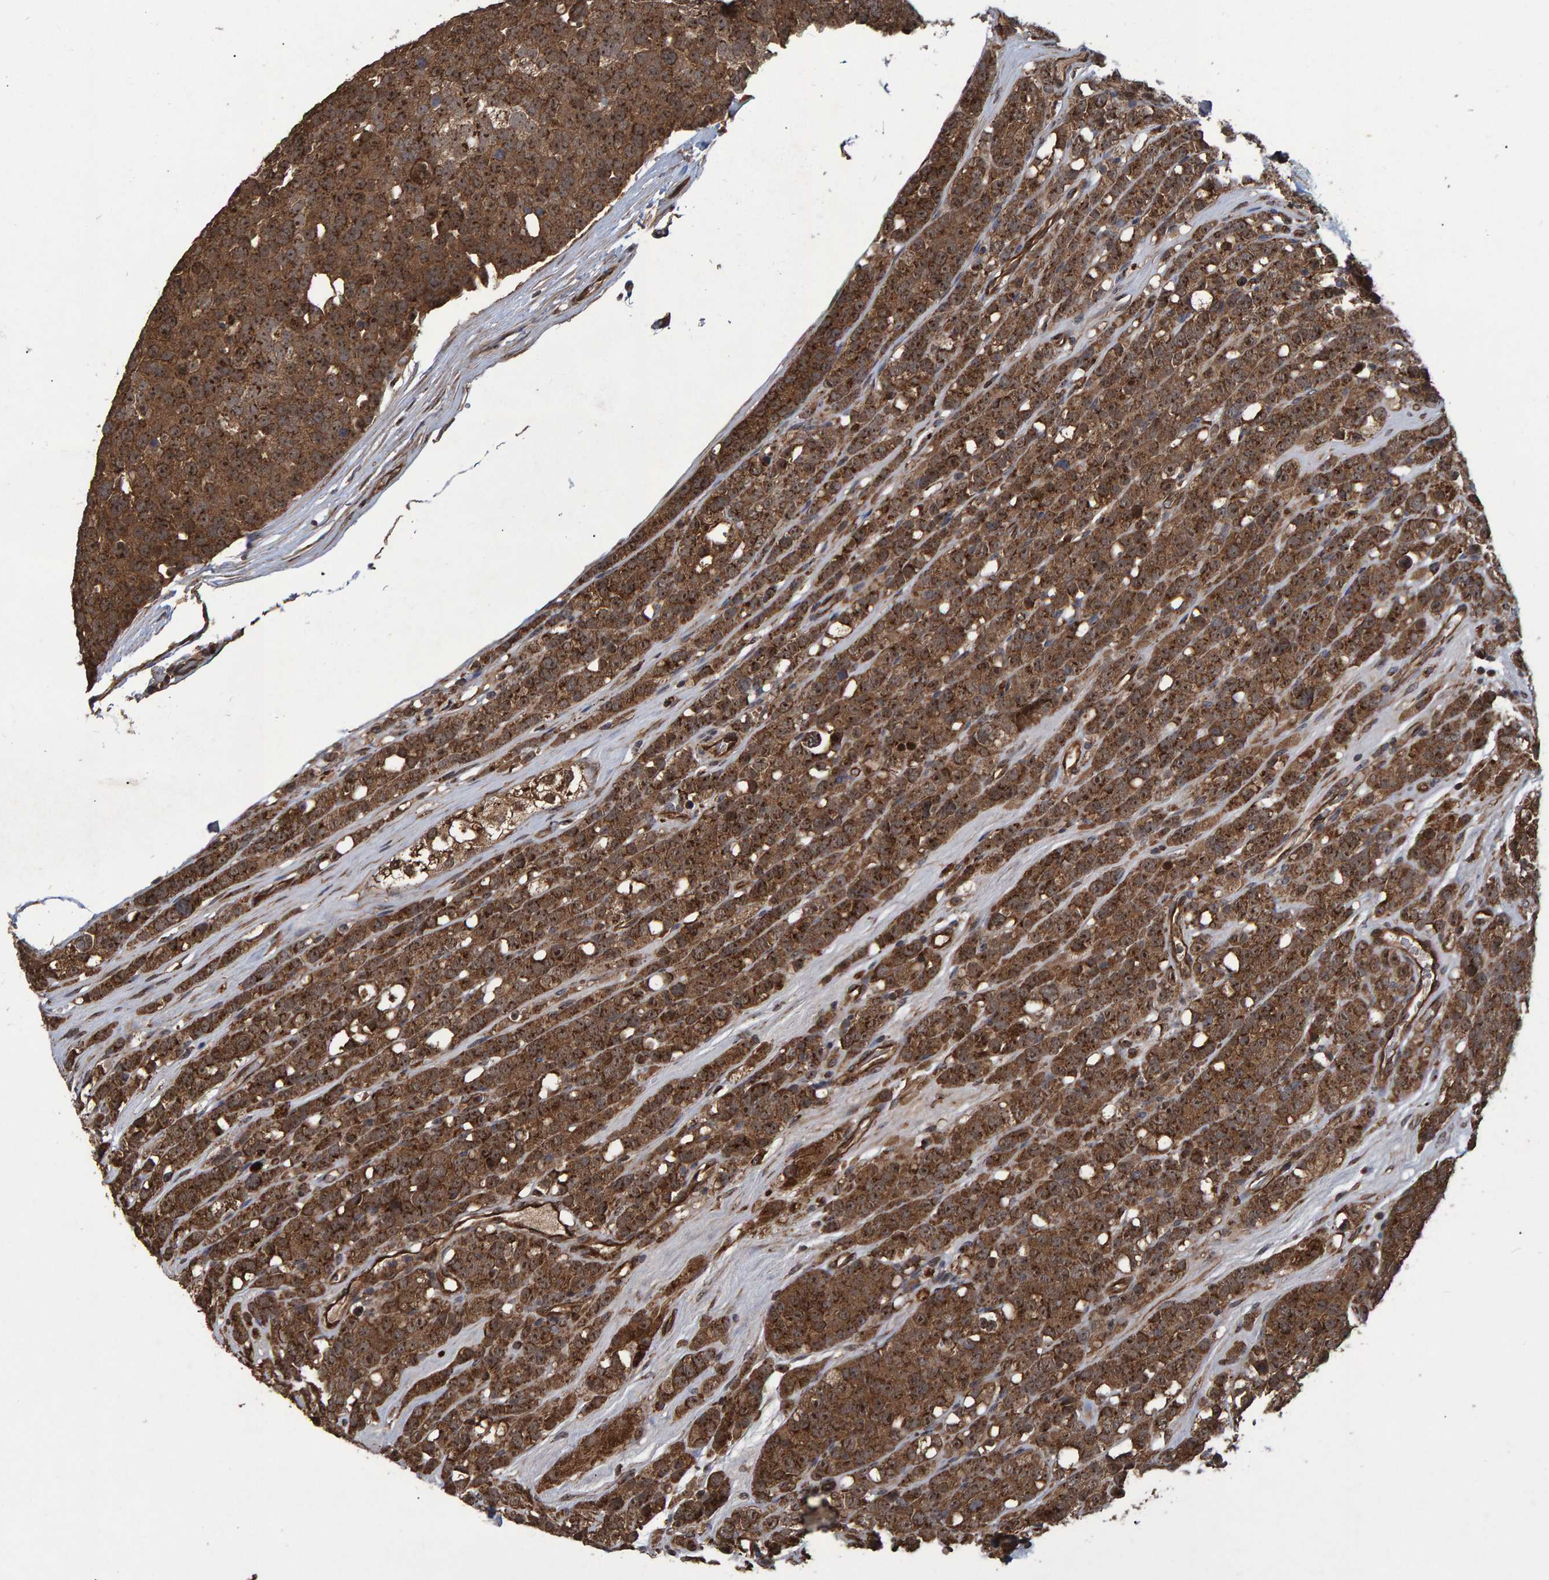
{"staining": {"intensity": "moderate", "quantity": ">75%", "location": "cytoplasmic/membranous,nuclear"}, "tissue": "testis cancer", "cell_type": "Tumor cells", "image_type": "cancer", "snomed": [{"axis": "morphology", "description": "Seminoma, NOS"}, {"axis": "topography", "description": "Testis"}], "caption": "Protein expression analysis of seminoma (testis) displays moderate cytoplasmic/membranous and nuclear expression in approximately >75% of tumor cells.", "gene": "TRIM68", "patient": {"sex": "male", "age": 71}}